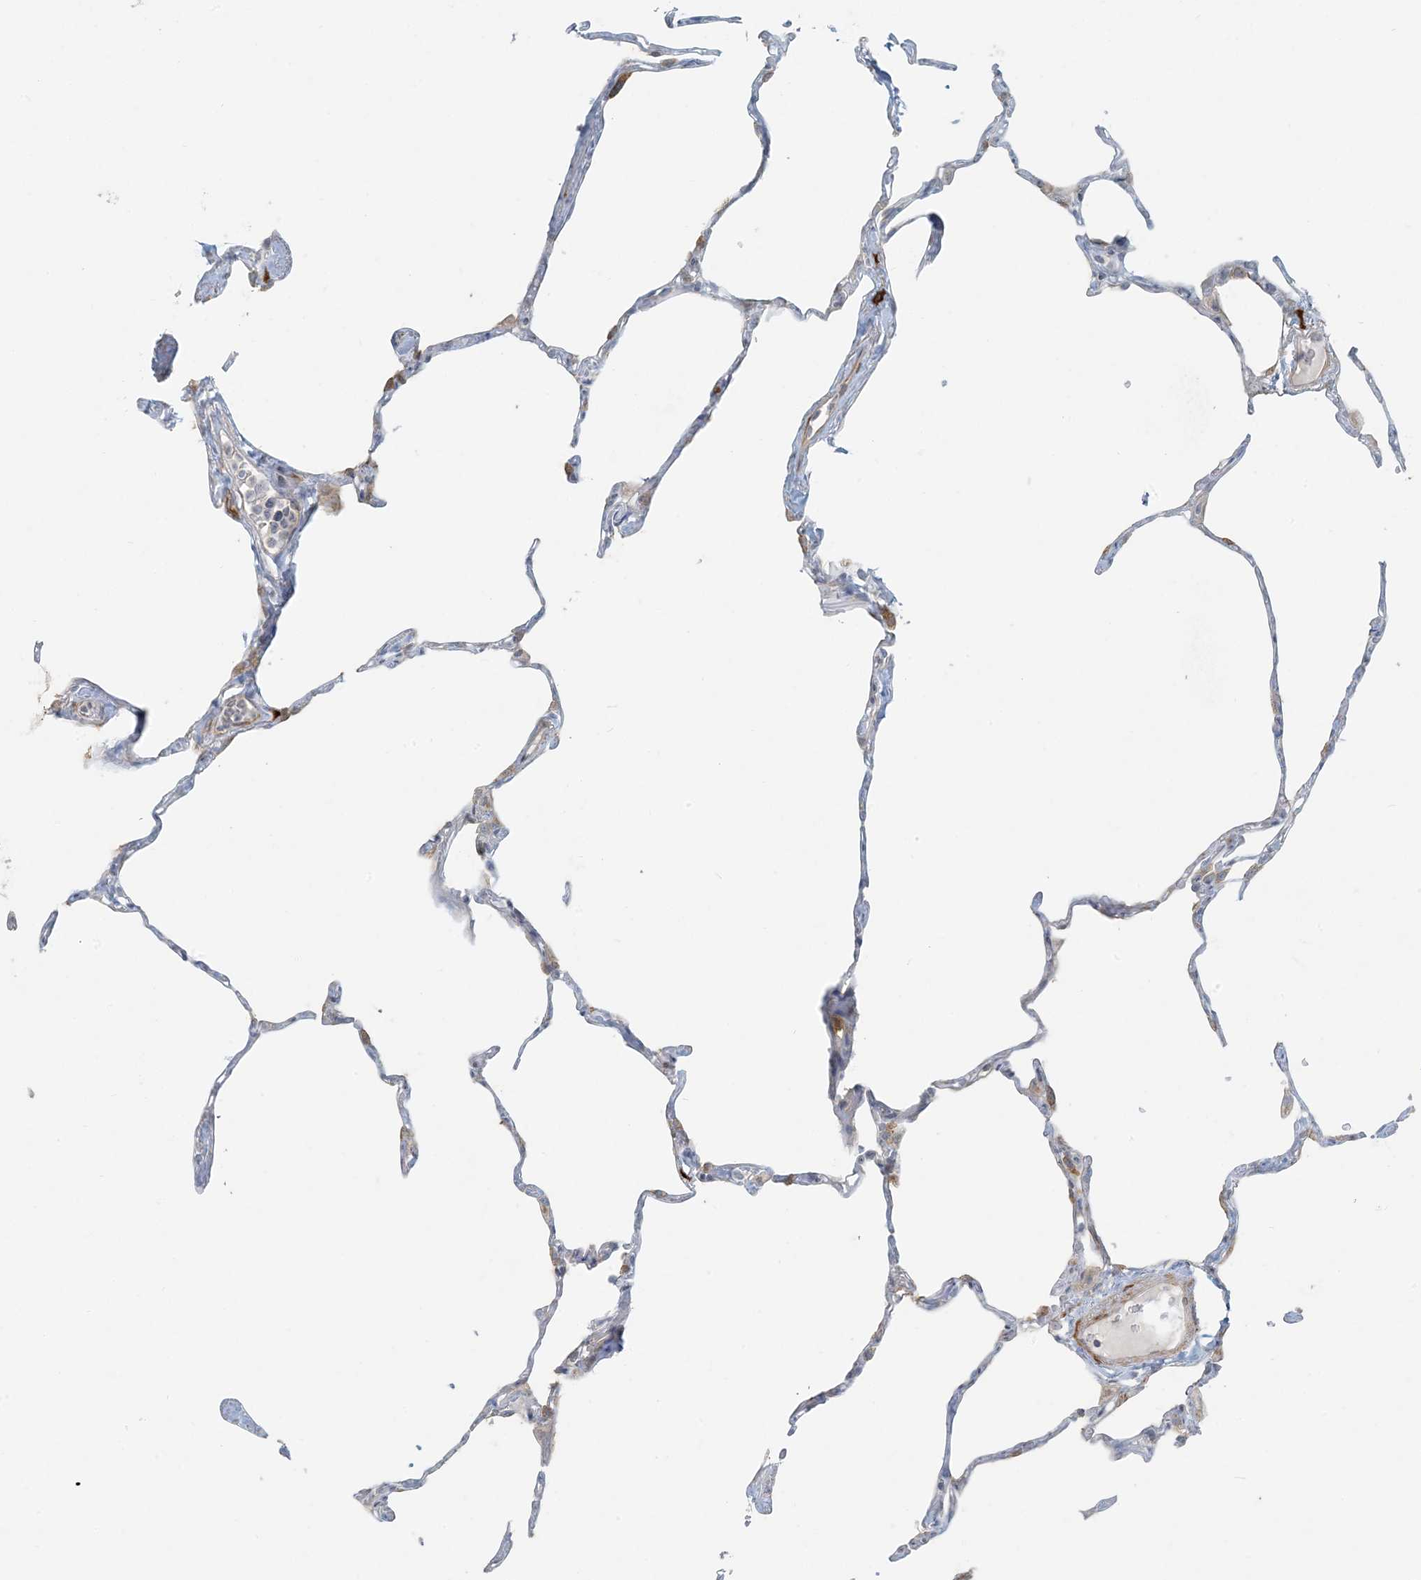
{"staining": {"intensity": "negative", "quantity": "none", "location": "none"}, "tissue": "lung", "cell_type": "Alveolar cells", "image_type": "normal", "snomed": [{"axis": "morphology", "description": "Normal tissue, NOS"}, {"axis": "topography", "description": "Lung"}], "caption": "Histopathology image shows no significant protein staining in alveolar cells of normal lung.", "gene": "BCORL1", "patient": {"sex": "male", "age": 65}}